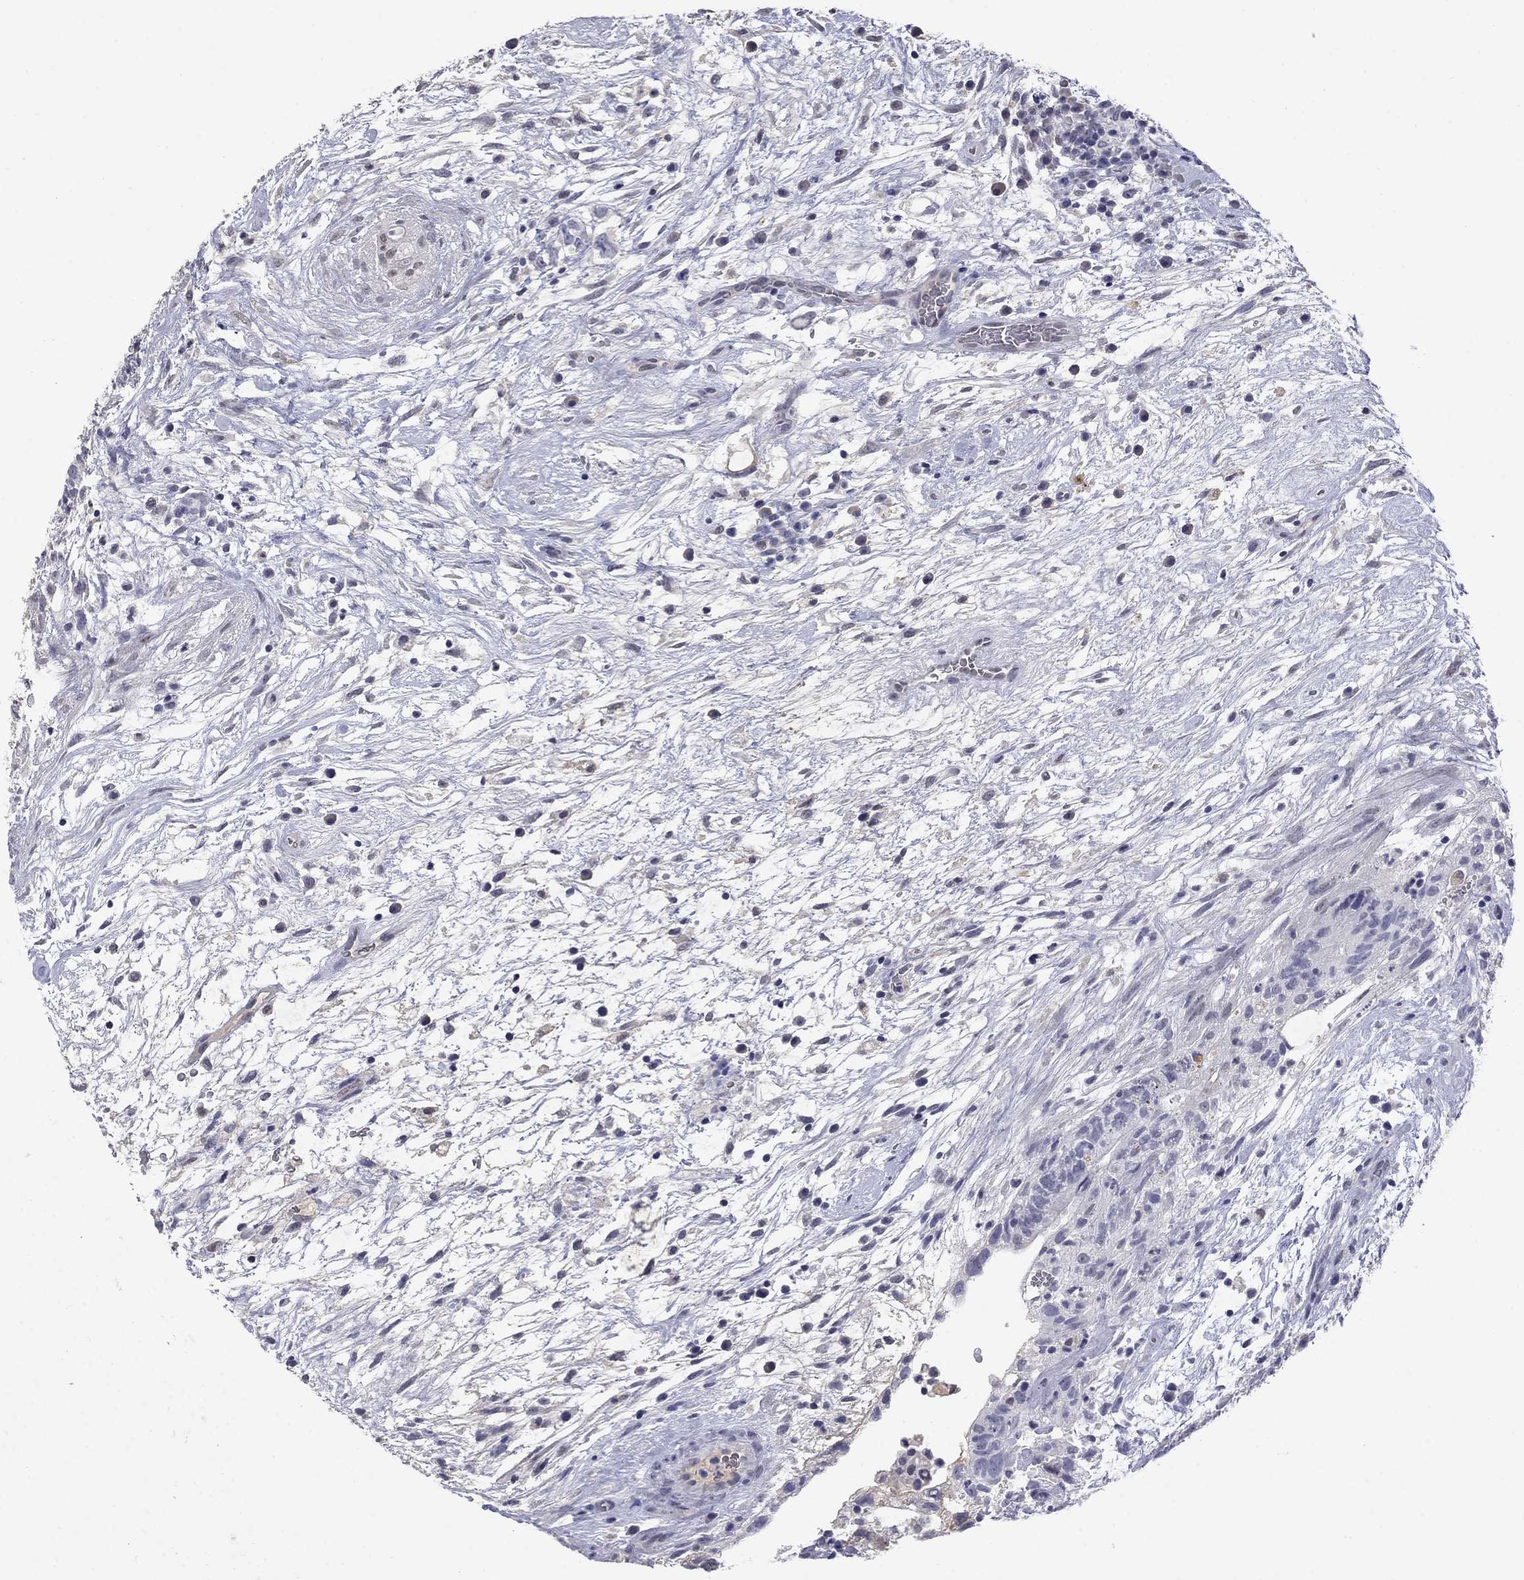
{"staining": {"intensity": "negative", "quantity": "none", "location": "none"}, "tissue": "testis cancer", "cell_type": "Tumor cells", "image_type": "cancer", "snomed": [{"axis": "morphology", "description": "Normal tissue, NOS"}, {"axis": "morphology", "description": "Carcinoma, Embryonal, NOS"}, {"axis": "topography", "description": "Testis"}], "caption": "Histopathology image shows no protein expression in tumor cells of testis cancer tissue.", "gene": "SLC51A", "patient": {"sex": "male", "age": 32}}